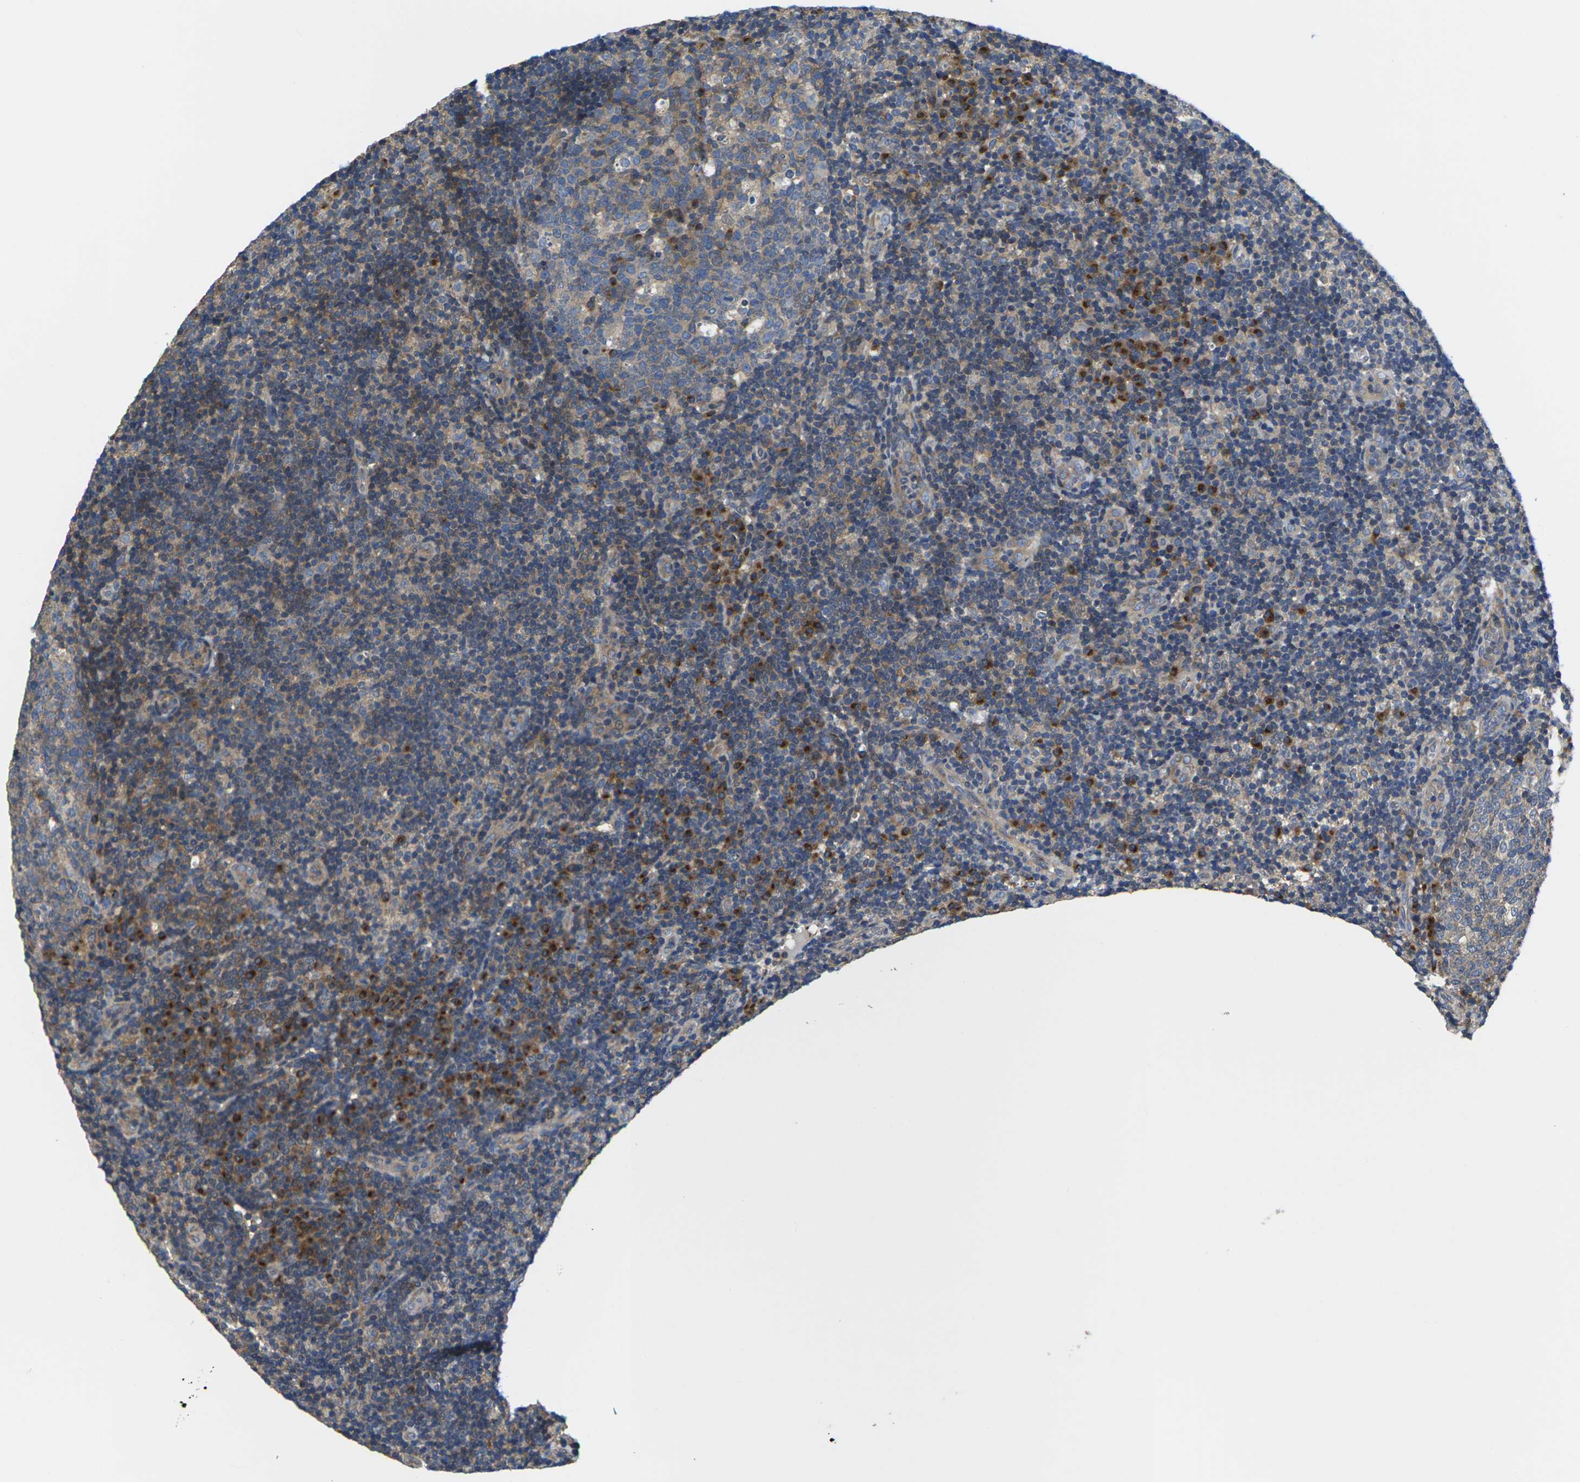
{"staining": {"intensity": "weak", "quantity": "25%-75%", "location": "cytoplasmic/membranous"}, "tissue": "tonsil", "cell_type": "Germinal center cells", "image_type": "normal", "snomed": [{"axis": "morphology", "description": "Normal tissue, NOS"}, {"axis": "topography", "description": "Tonsil"}], "caption": "Immunohistochemistry of normal human tonsil exhibits low levels of weak cytoplasmic/membranous positivity in about 25%-75% of germinal center cells. Immunohistochemistry (ihc) stains the protein in brown and the nuclei are stained blue.", "gene": "TMCC2", "patient": {"sex": "female", "age": 40}}